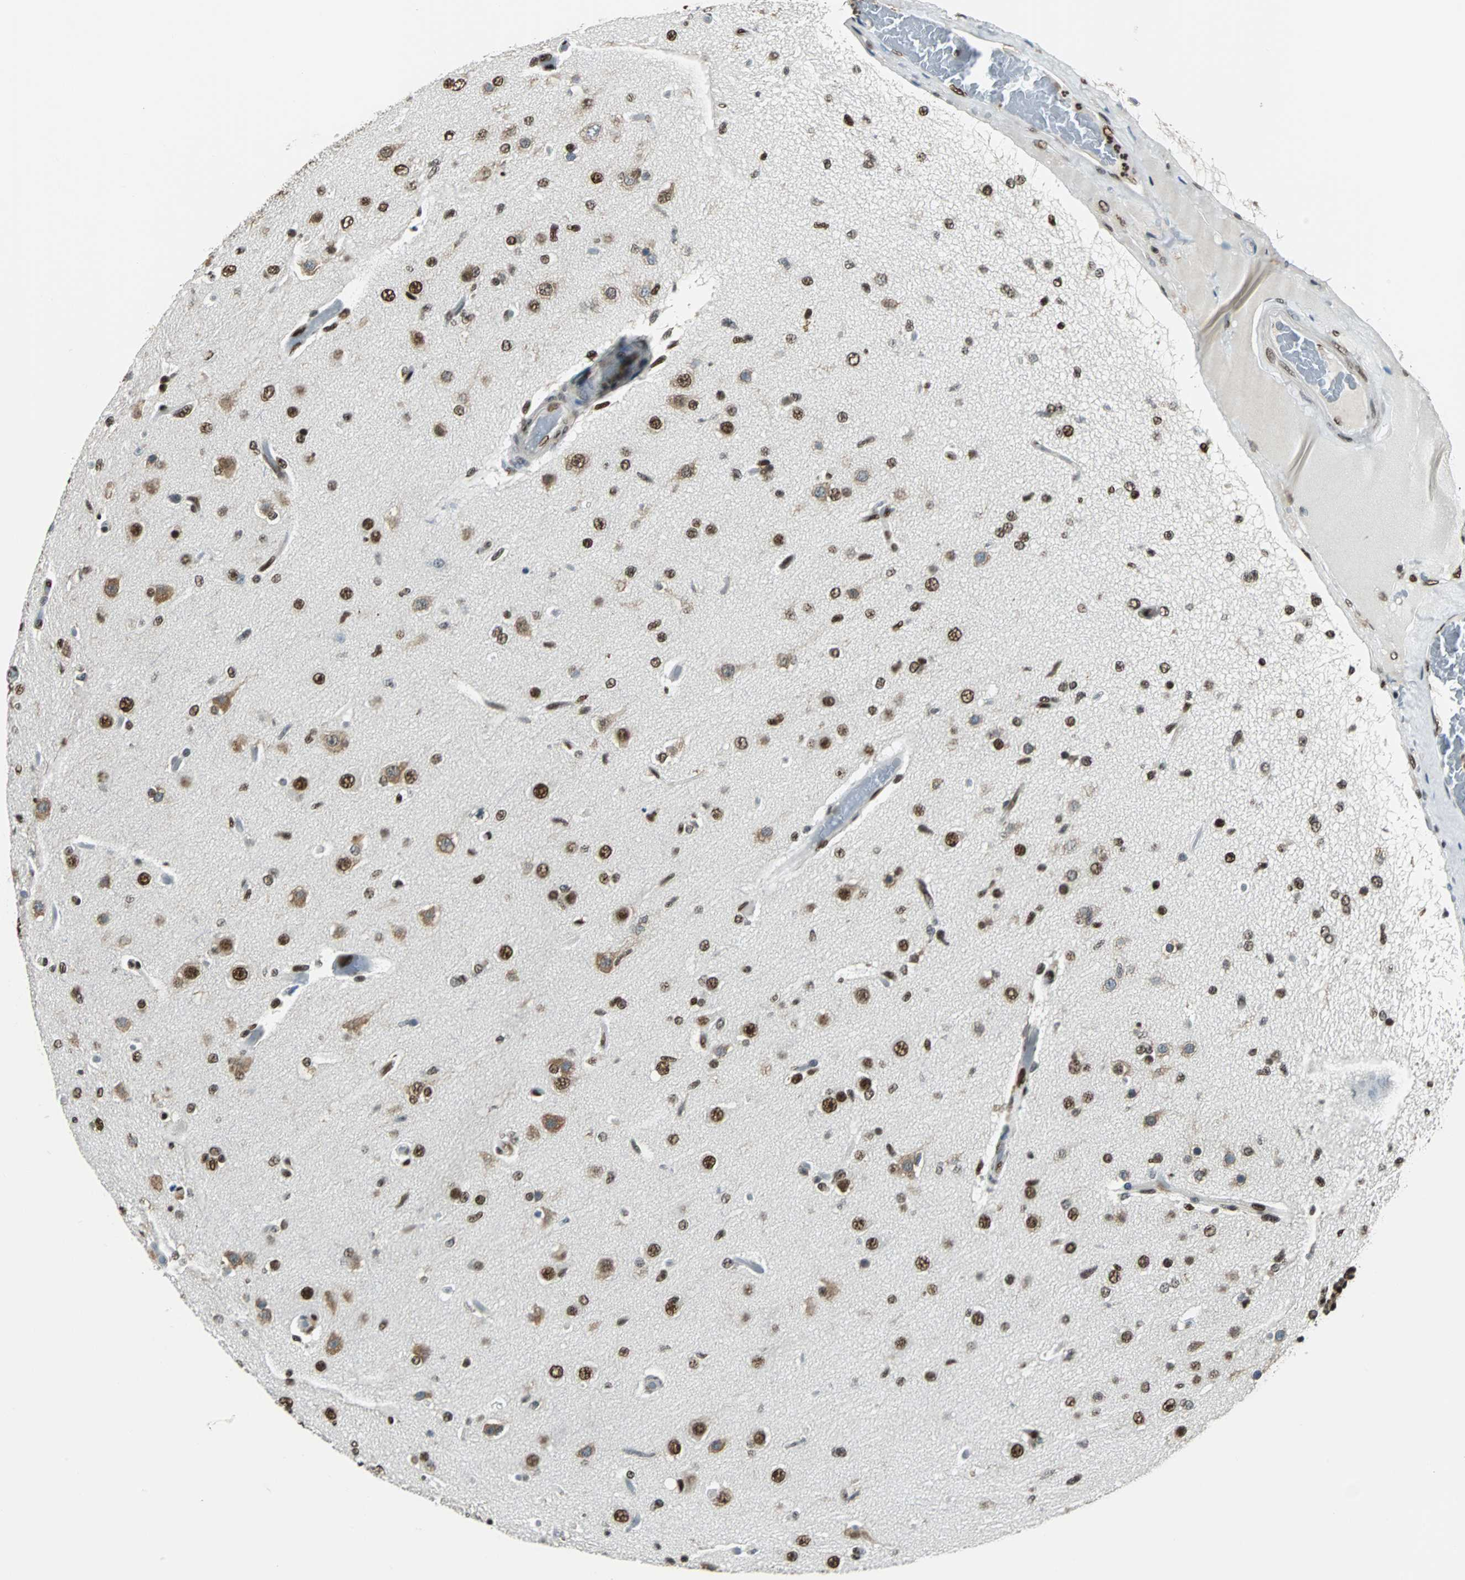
{"staining": {"intensity": "strong", "quantity": ">75%", "location": "nuclear"}, "tissue": "glioma", "cell_type": "Tumor cells", "image_type": "cancer", "snomed": [{"axis": "morphology", "description": "Glioma, malignant, High grade"}, {"axis": "topography", "description": "Brain"}], "caption": "DAB (3,3'-diaminobenzidine) immunohistochemical staining of human glioma displays strong nuclear protein expression in approximately >75% of tumor cells. Immunohistochemistry stains the protein in brown and the nuclei are stained blue.", "gene": "XRCC4", "patient": {"sex": "male", "age": 33}}